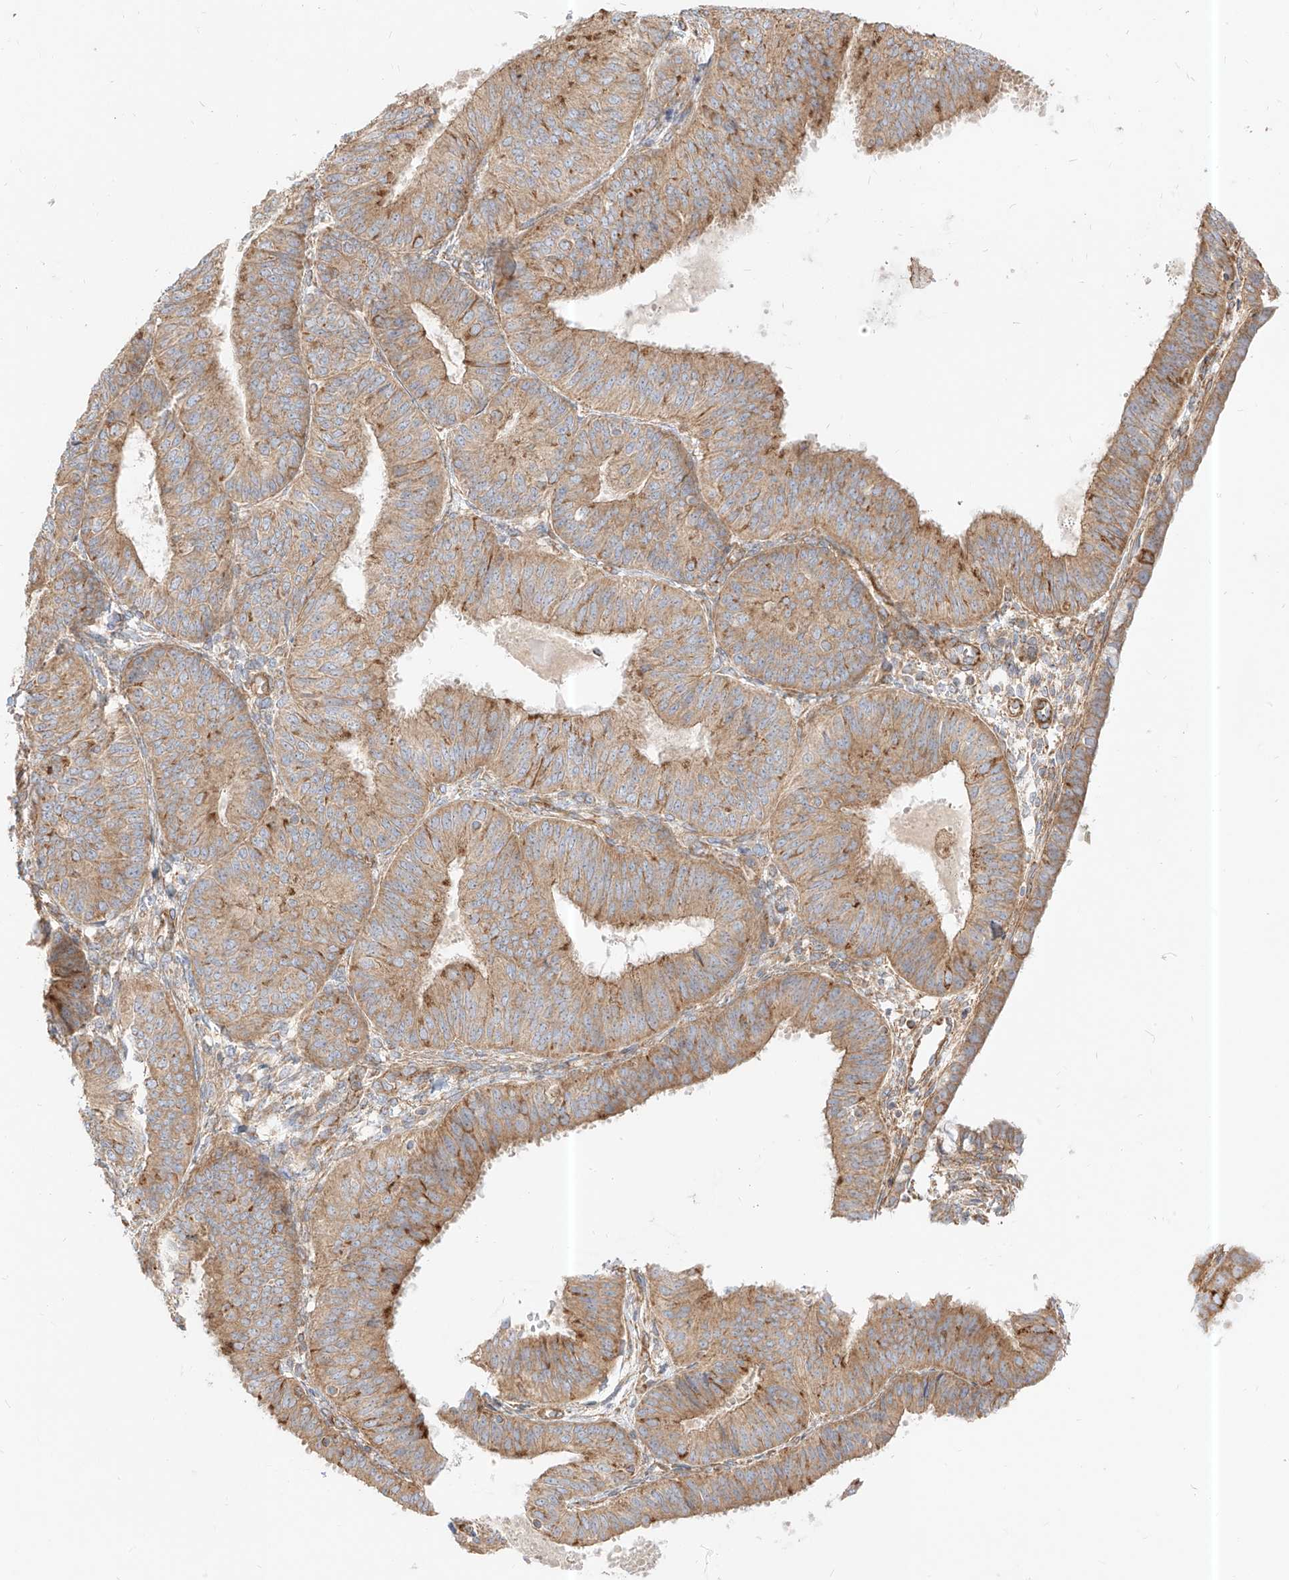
{"staining": {"intensity": "moderate", "quantity": "25%-75%", "location": "cytoplasmic/membranous"}, "tissue": "endometrial cancer", "cell_type": "Tumor cells", "image_type": "cancer", "snomed": [{"axis": "morphology", "description": "Adenocarcinoma, NOS"}, {"axis": "topography", "description": "Endometrium"}], "caption": "Moderate cytoplasmic/membranous staining for a protein is seen in about 25%-75% of tumor cells of endometrial cancer (adenocarcinoma) using IHC.", "gene": "PLCL1", "patient": {"sex": "female", "age": 58}}